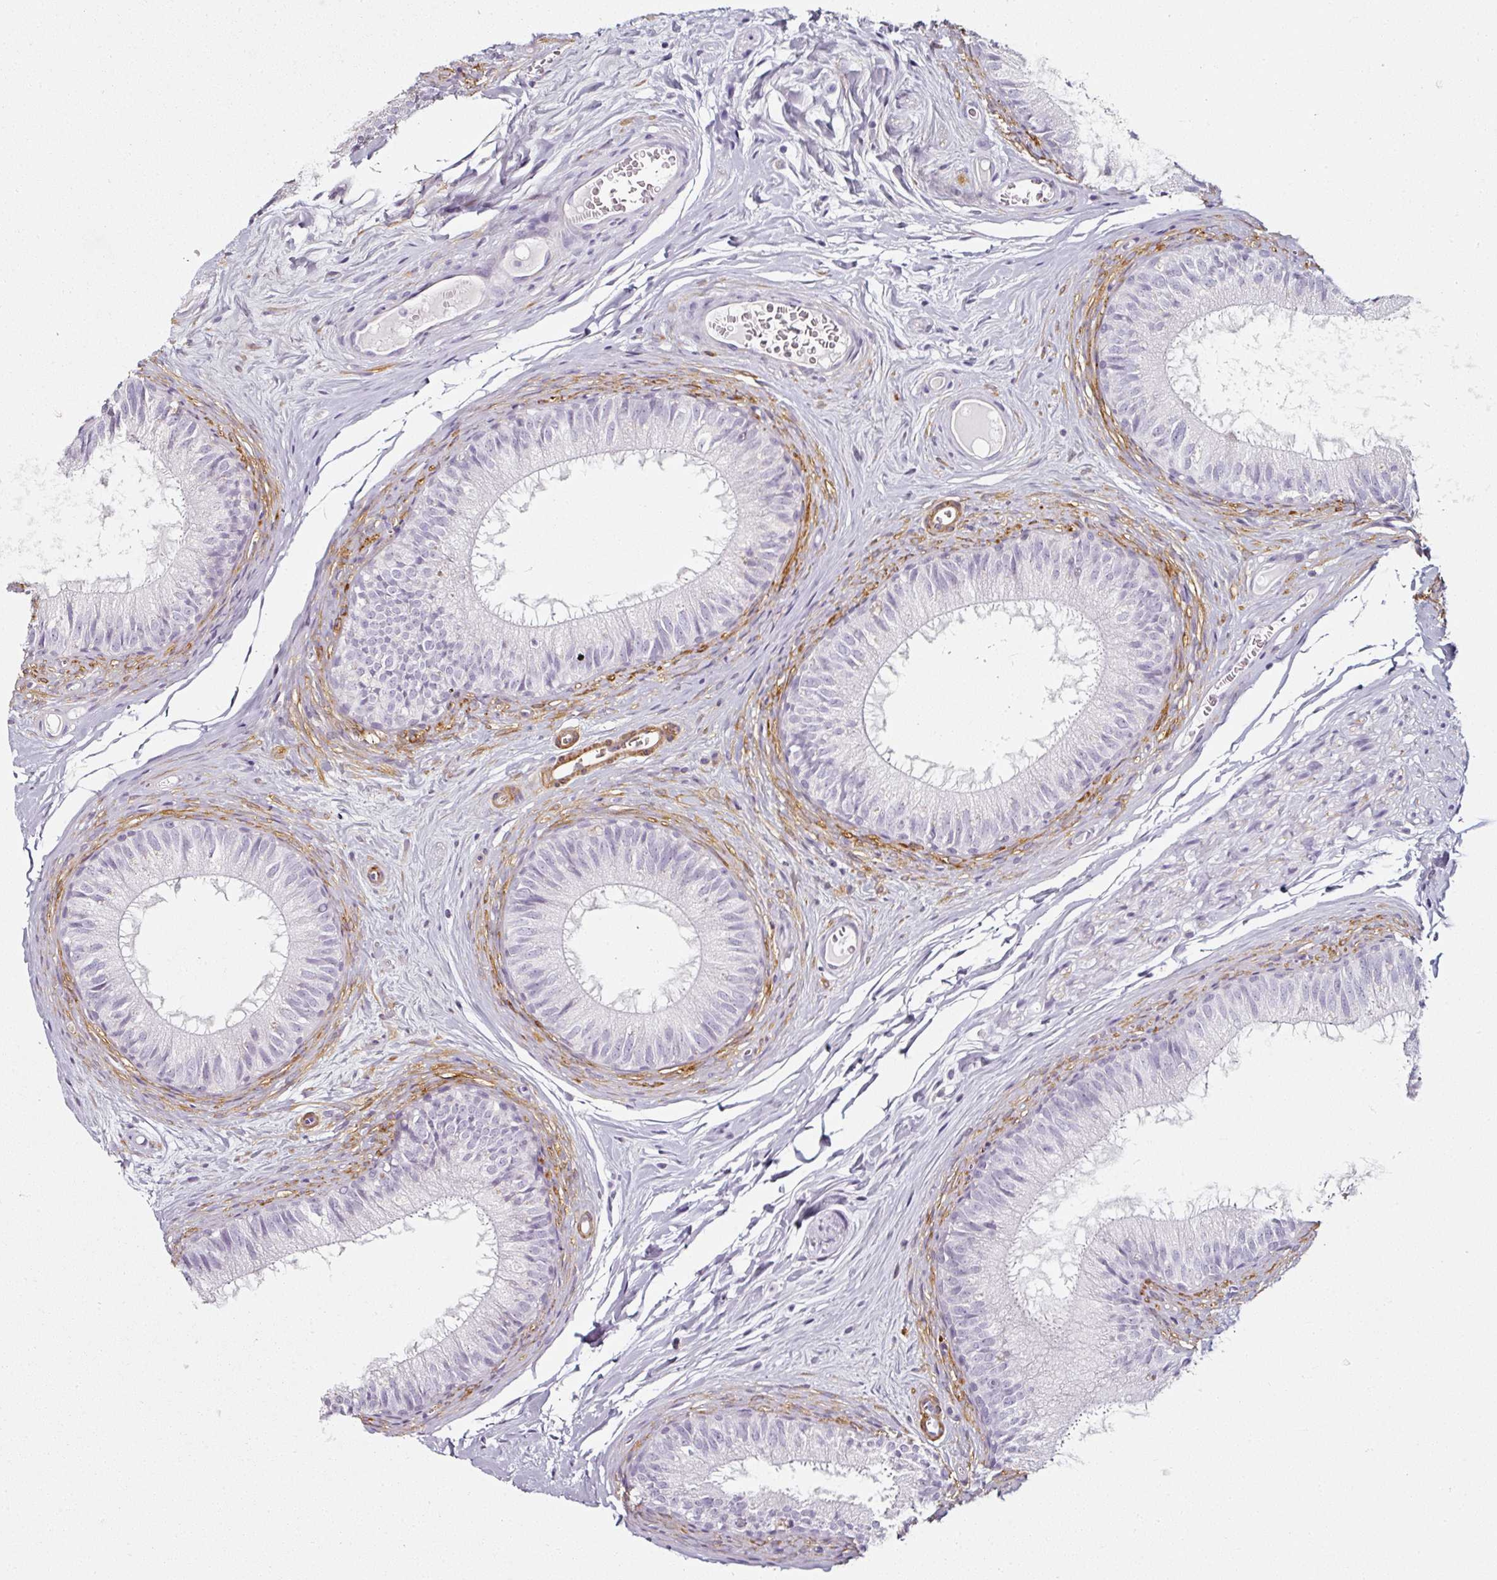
{"staining": {"intensity": "negative", "quantity": "none", "location": "none"}, "tissue": "epididymis", "cell_type": "Glandular cells", "image_type": "normal", "snomed": [{"axis": "morphology", "description": "Normal tissue, NOS"}, {"axis": "topography", "description": "Epididymis"}], "caption": "This micrograph is of benign epididymis stained with immunohistochemistry (IHC) to label a protein in brown with the nuclei are counter-stained blue. There is no expression in glandular cells.", "gene": "CAP2", "patient": {"sex": "male", "age": 25}}